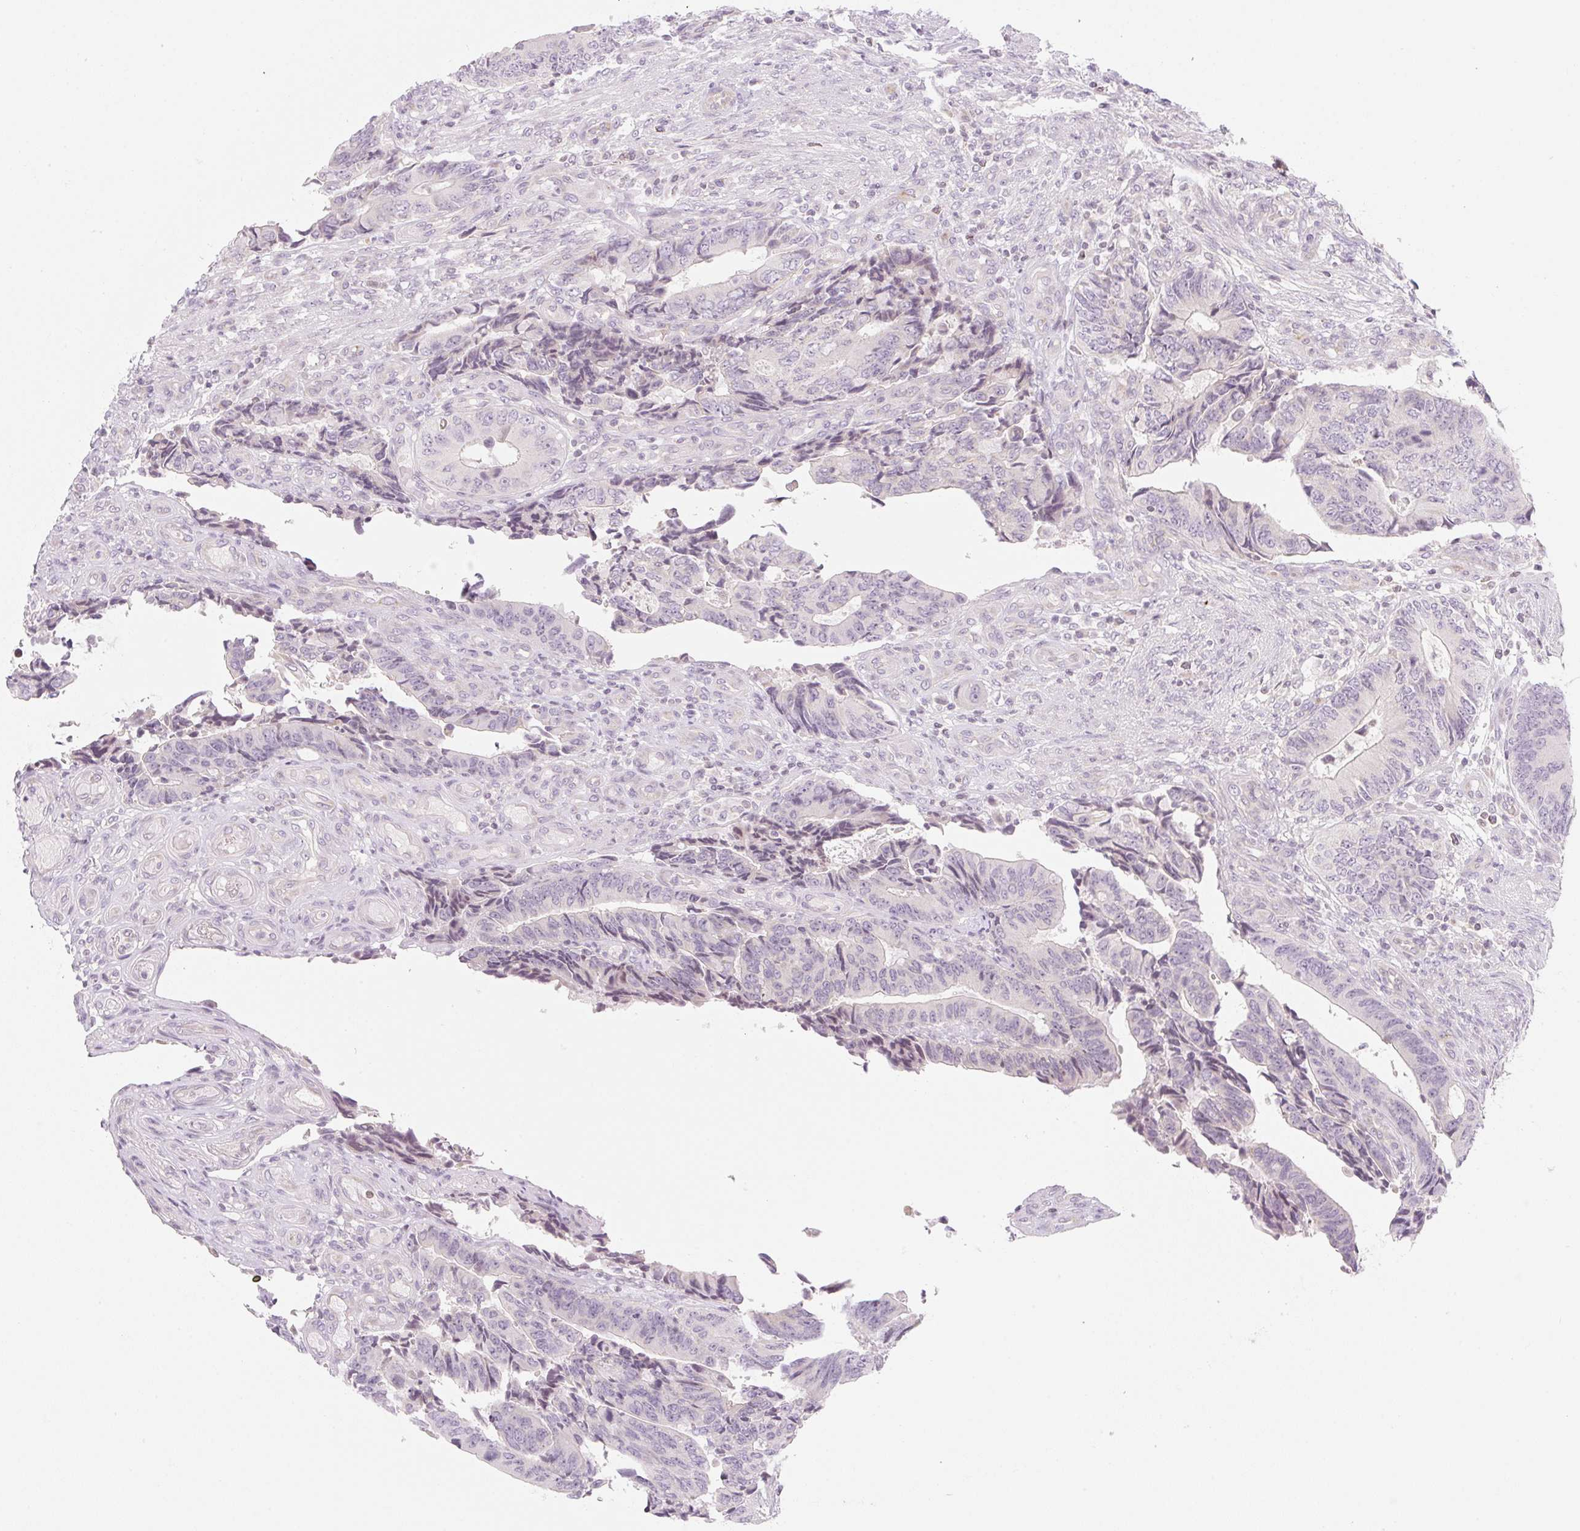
{"staining": {"intensity": "negative", "quantity": "none", "location": "none"}, "tissue": "colorectal cancer", "cell_type": "Tumor cells", "image_type": "cancer", "snomed": [{"axis": "morphology", "description": "Adenocarcinoma, NOS"}, {"axis": "topography", "description": "Colon"}], "caption": "This is an immunohistochemistry (IHC) micrograph of human adenocarcinoma (colorectal). There is no positivity in tumor cells.", "gene": "CASKIN1", "patient": {"sex": "male", "age": 87}}